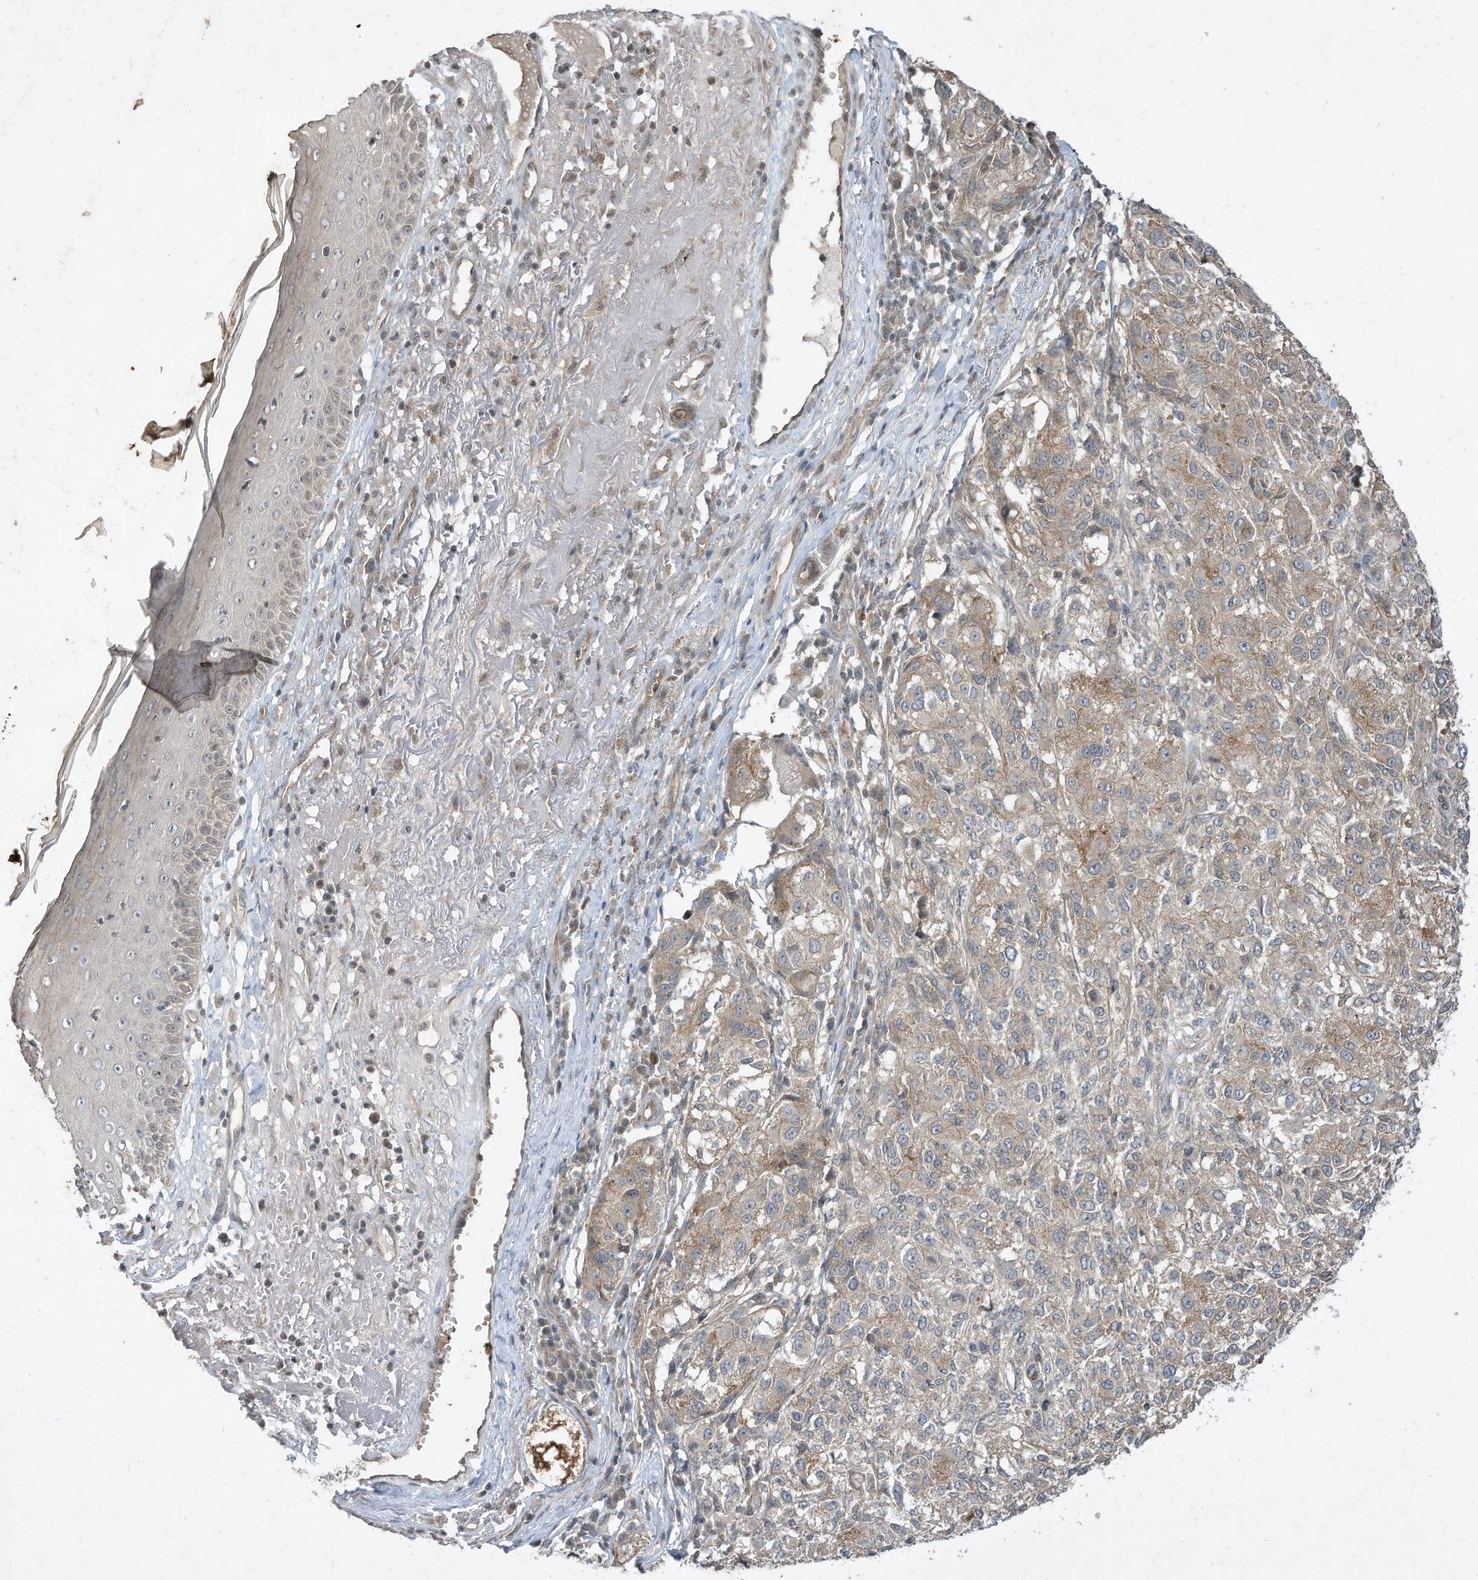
{"staining": {"intensity": "weak", "quantity": "25%-75%", "location": "cytoplasmic/membranous"}, "tissue": "melanoma", "cell_type": "Tumor cells", "image_type": "cancer", "snomed": [{"axis": "morphology", "description": "Necrosis, NOS"}, {"axis": "morphology", "description": "Malignant melanoma, NOS"}, {"axis": "topography", "description": "Skin"}], "caption": "Immunohistochemical staining of melanoma reveals low levels of weak cytoplasmic/membranous positivity in approximately 25%-75% of tumor cells.", "gene": "MATN2", "patient": {"sex": "female", "age": 87}}